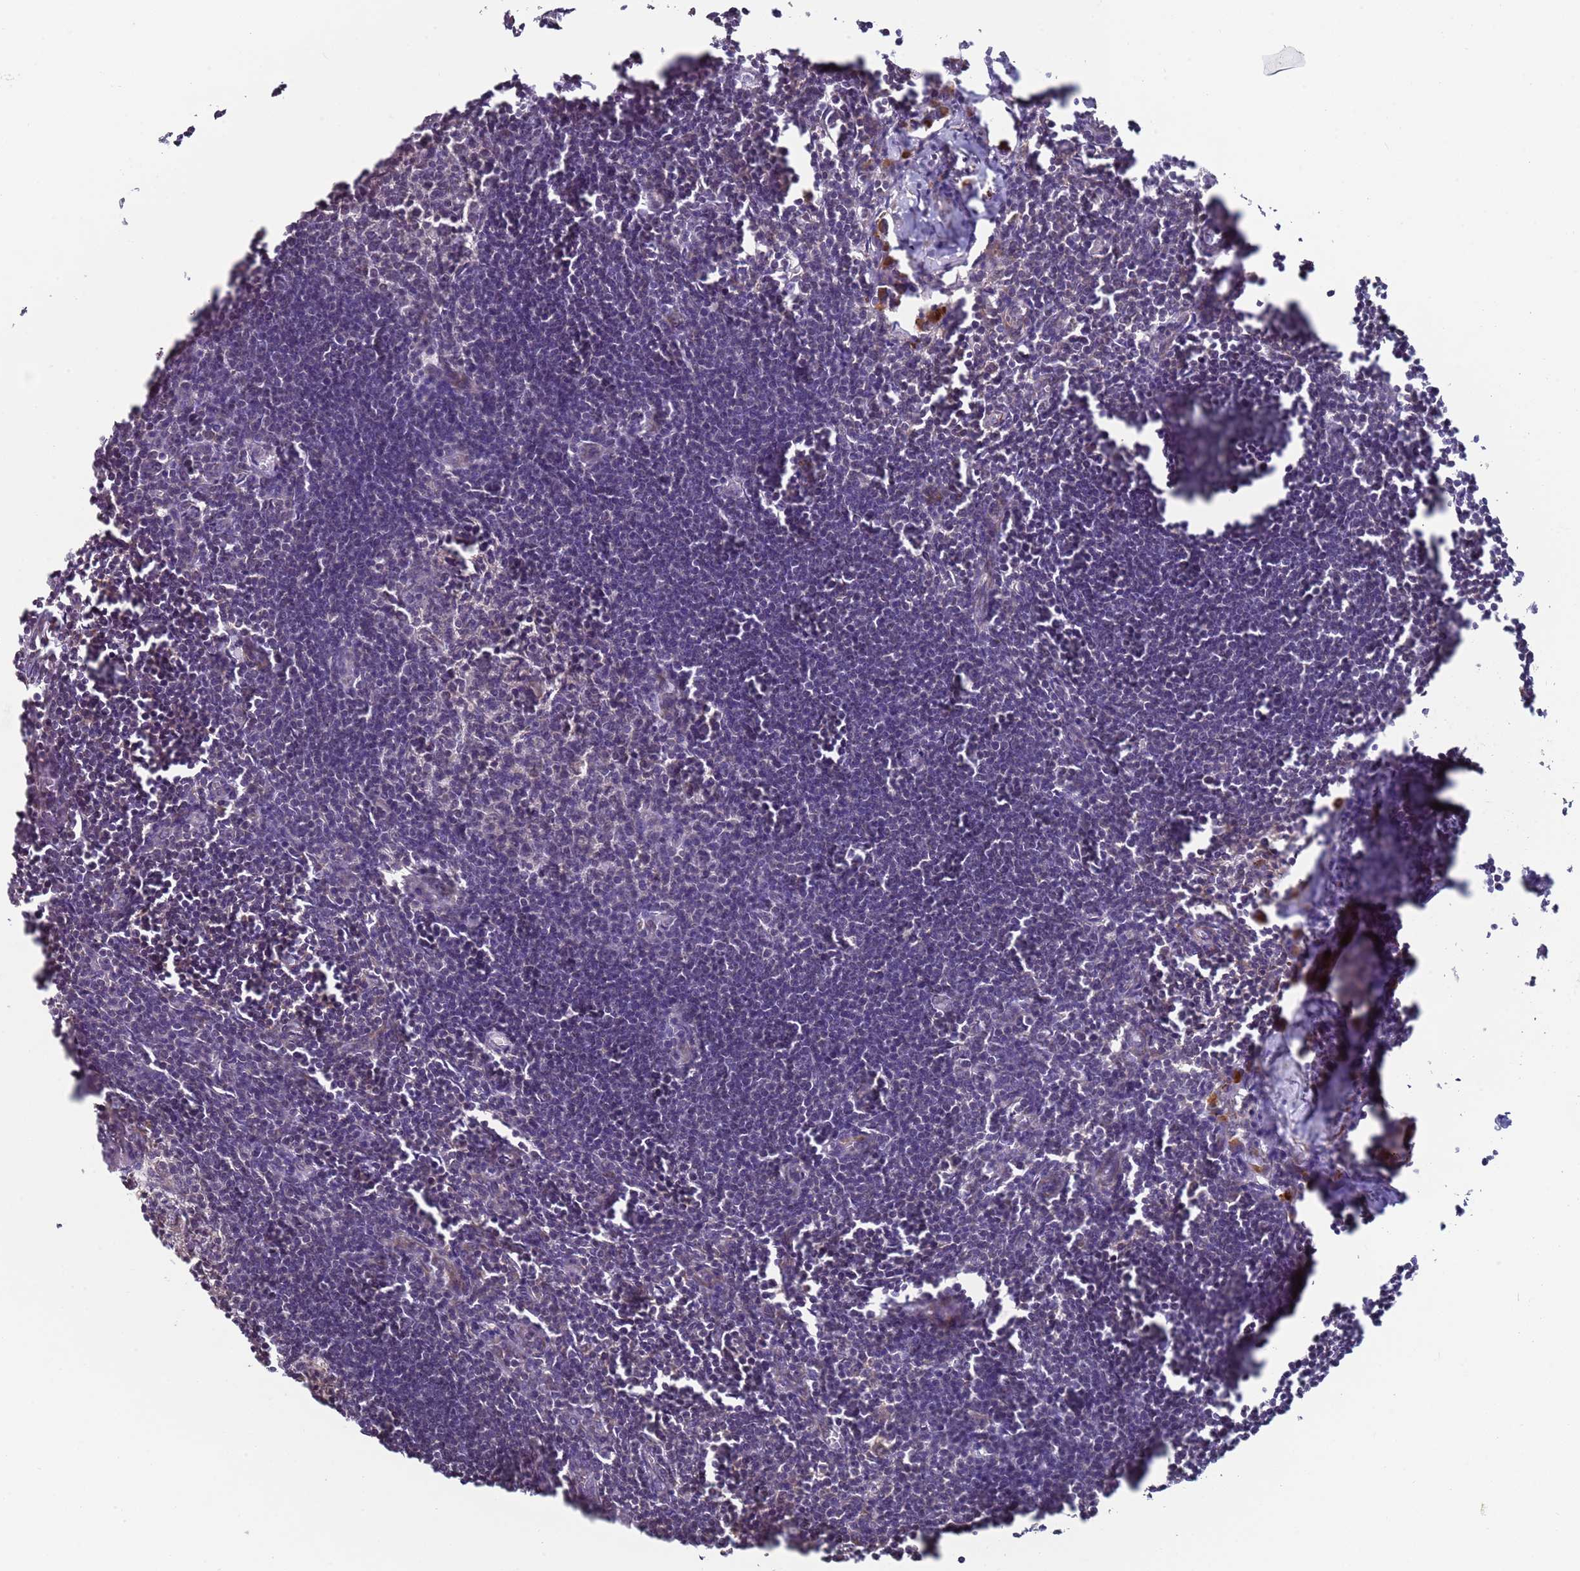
{"staining": {"intensity": "negative", "quantity": "none", "location": "none"}, "tissue": "lymph node", "cell_type": "Germinal center cells", "image_type": "normal", "snomed": [{"axis": "morphology", "description": "Normal tissue, NOS"}, {"axis": "morphology", "description": "Malignant melanoma, Metastatic site"}, {"axis": "topography", "description": "Lymph node"}], "caption": "Immunohistochemical staining of unremarkable lymph node exhibits no significant positivity in germinal center cells.", "gene": "SNAPC4", "patient": {"sex": "male", "age": 41}}